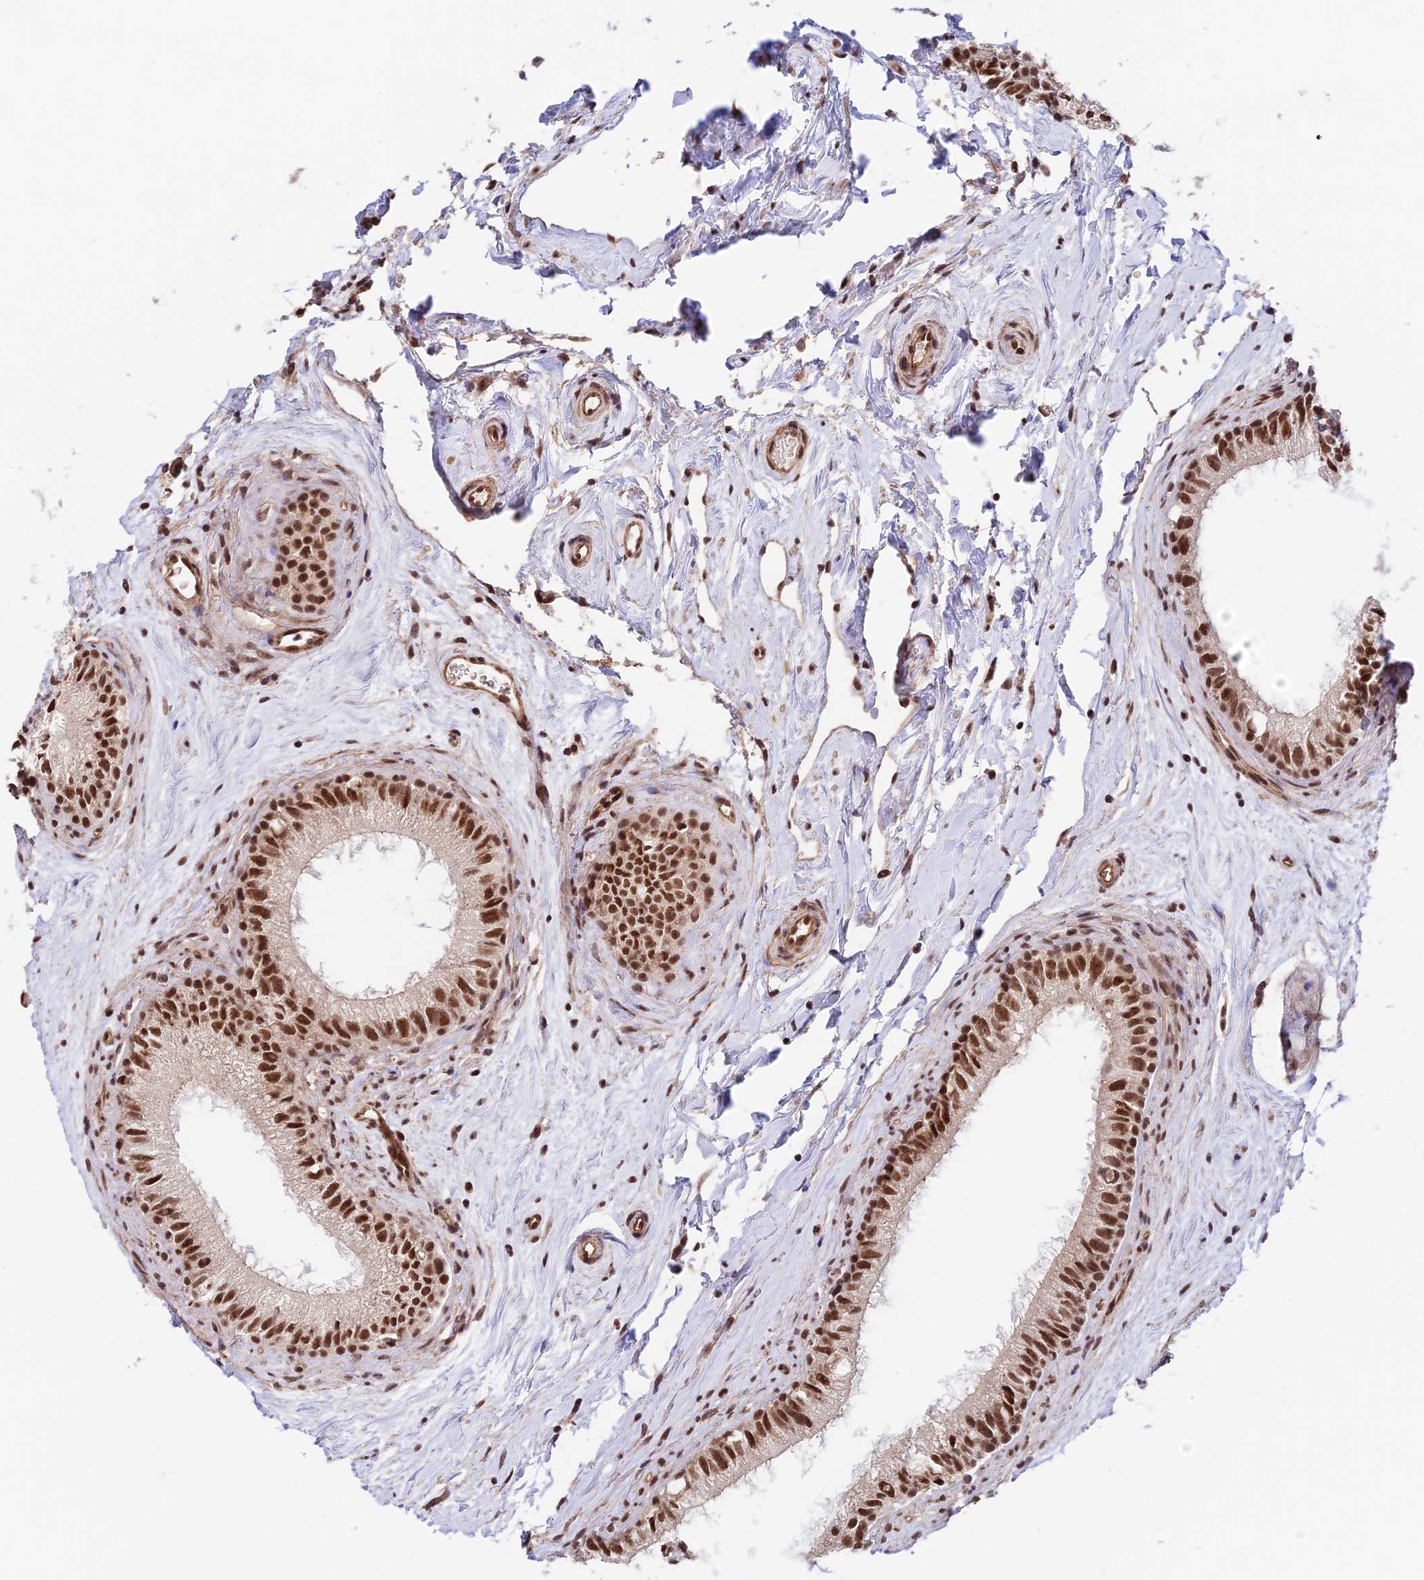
{"staining": {"intensity": "strong", "quantity": ">75%", "location": "nuclear"}, "tissue": "epididymis", "cell_type": "Glandular cells", "image_type": "normal", "snomed": [{"axis": "morphology", "description": "Normal tissue, NOS"}, {"axis": "topography", "description": "Epididymis"}], "caption": "Epididymis stained with DAB immunohistochemistry (IHC) reveals high levels of strong nuclear staining in approximately >75% of glandular cells.", "gene": "RBM42", "patient": {"sex": "male", "age": 71}}